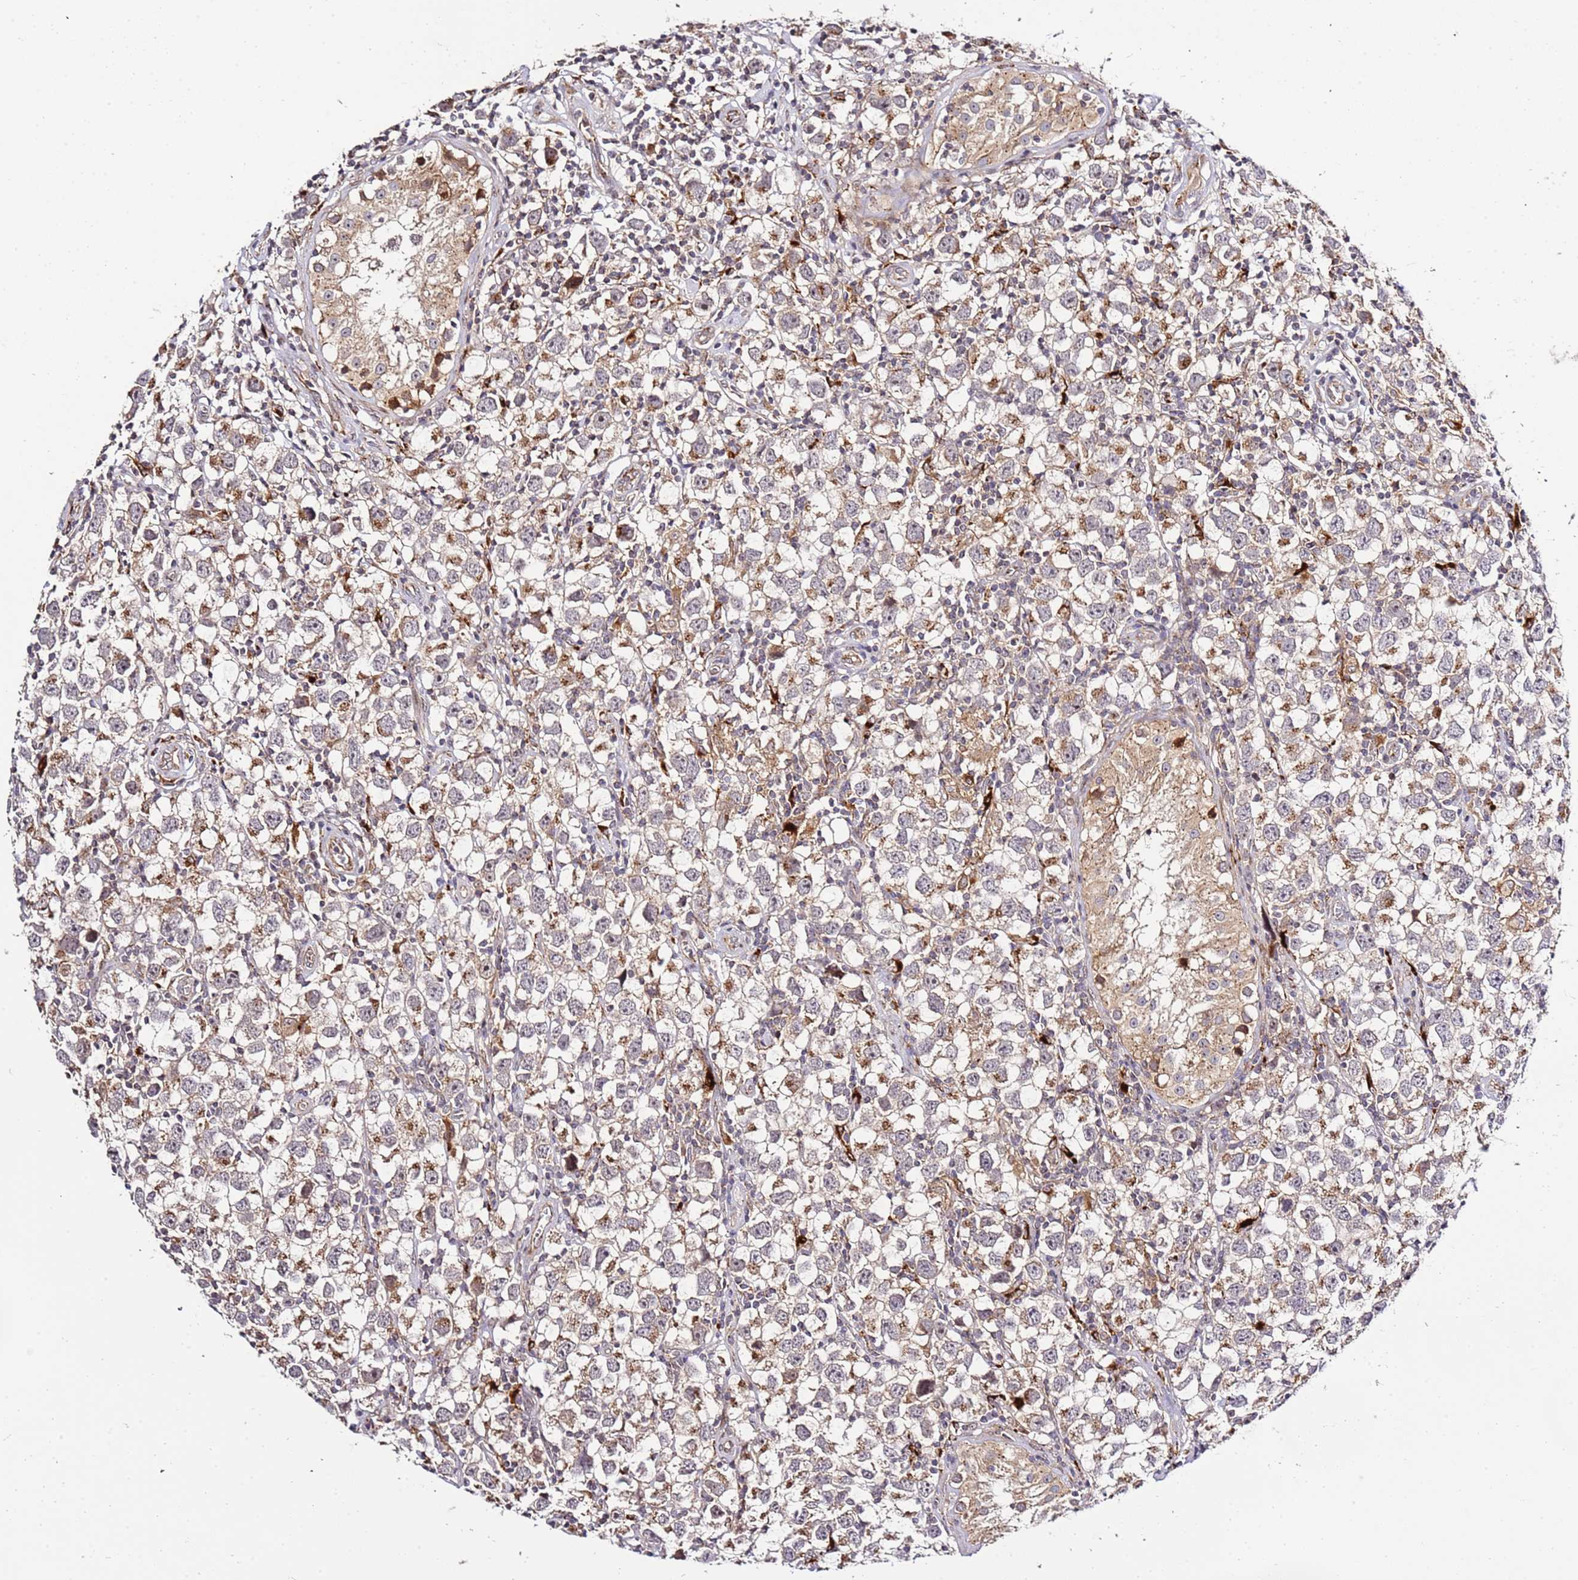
{"staining": {"intensity": "weak", "quantity": ">75%", "location": "cytoplasmic/membranous"}, "tissue": "testis cancer", "cell_type": "Tumor cells", "image_type": "cancer", "snomed": [{"axis": "morphology", "description": "Seminoma, NOS"}, {"axis": "morphology", "description": "Carcinoma, Embryonal, NOS"}, {"axis": "topography", "description": "Testis"}], "caption": "This histopathology image displays immunohistochemistry staining of testis cancer, with low weak cytoplasmic/membranous positivity in approximately >75% of tumor cells.", "gene": "PVRIG", "patient": {"sex": "male", "age": 29}}